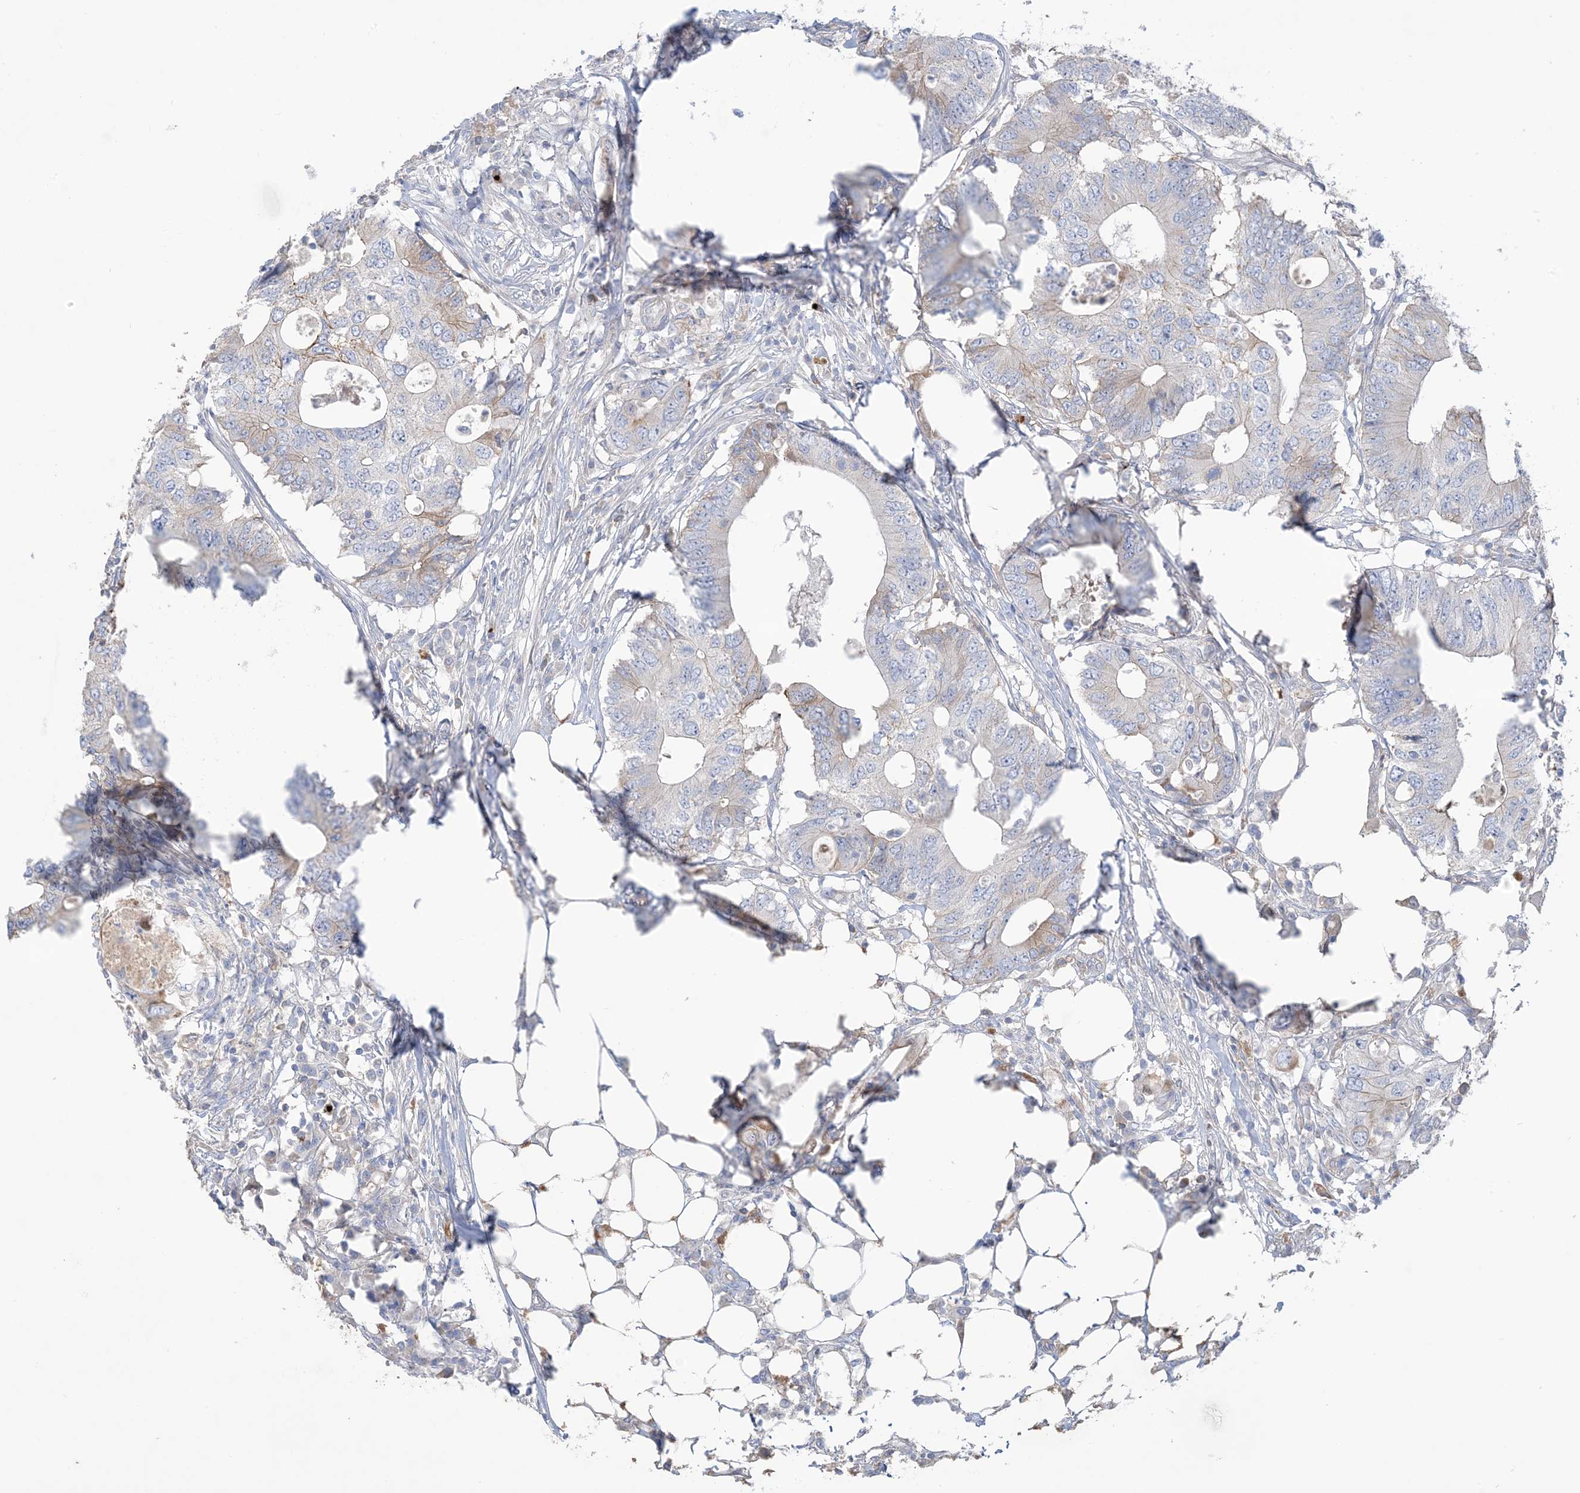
{"staining": {"intensity": "weak", "quantity": "<25%", "location": "cytoplasmic/membranous"}, "tissue": "colorectal cancer", "cell_type": "Tumor cells", "image_type": "cancer", "snomed": [{"axis": "morphology", "description": "Adenocarcinoma, NOS"}, {"axis": "topography", "description": "Colon"}], "caption": "Human adenocarcinoma (colorectal) stained for a protein using immunohistochemistry (IHC) reveals no positivity in tumor cells.", "gene": "ATP11C", "patient": {"sex": "male", "age": 71}}